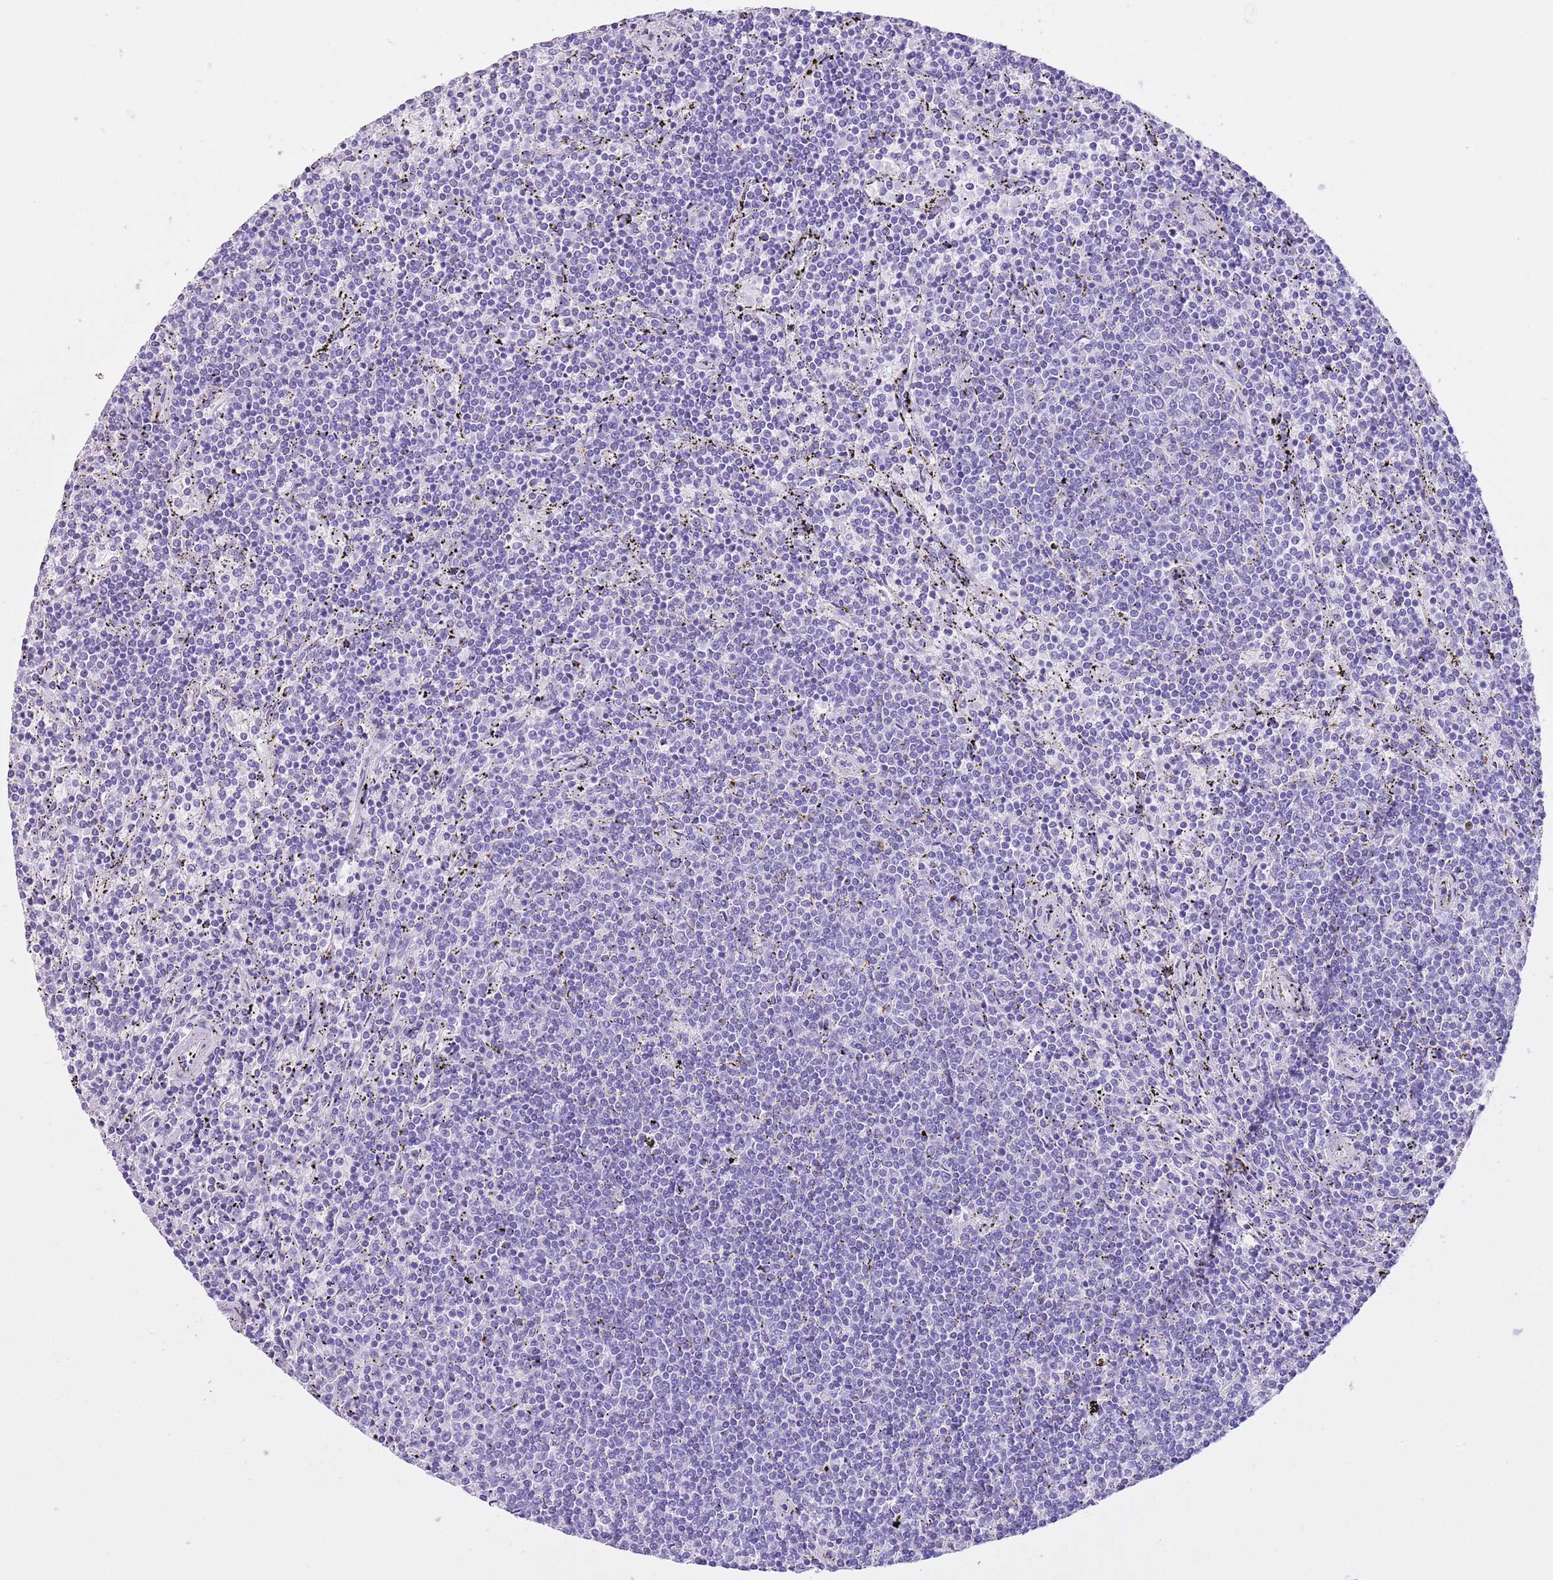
{"staining": {"intensity": "negative", "quantity": "none", "location": "none"}, "tissue": "lymphoma", "cell_type": "Tumor cells", "image_type": "cancer", "snomed": [{"axis": "morphology", "description": "Malignant lymphoma, non-Hodgkin's type, Low grade"}, {"axis": "topography", "description": "Spleen"}], "caption": "Tumor cells show no significant expression in lymphoma.", "gene": "TMEM185B", "patient": {"sex": "female", "age": 50}}